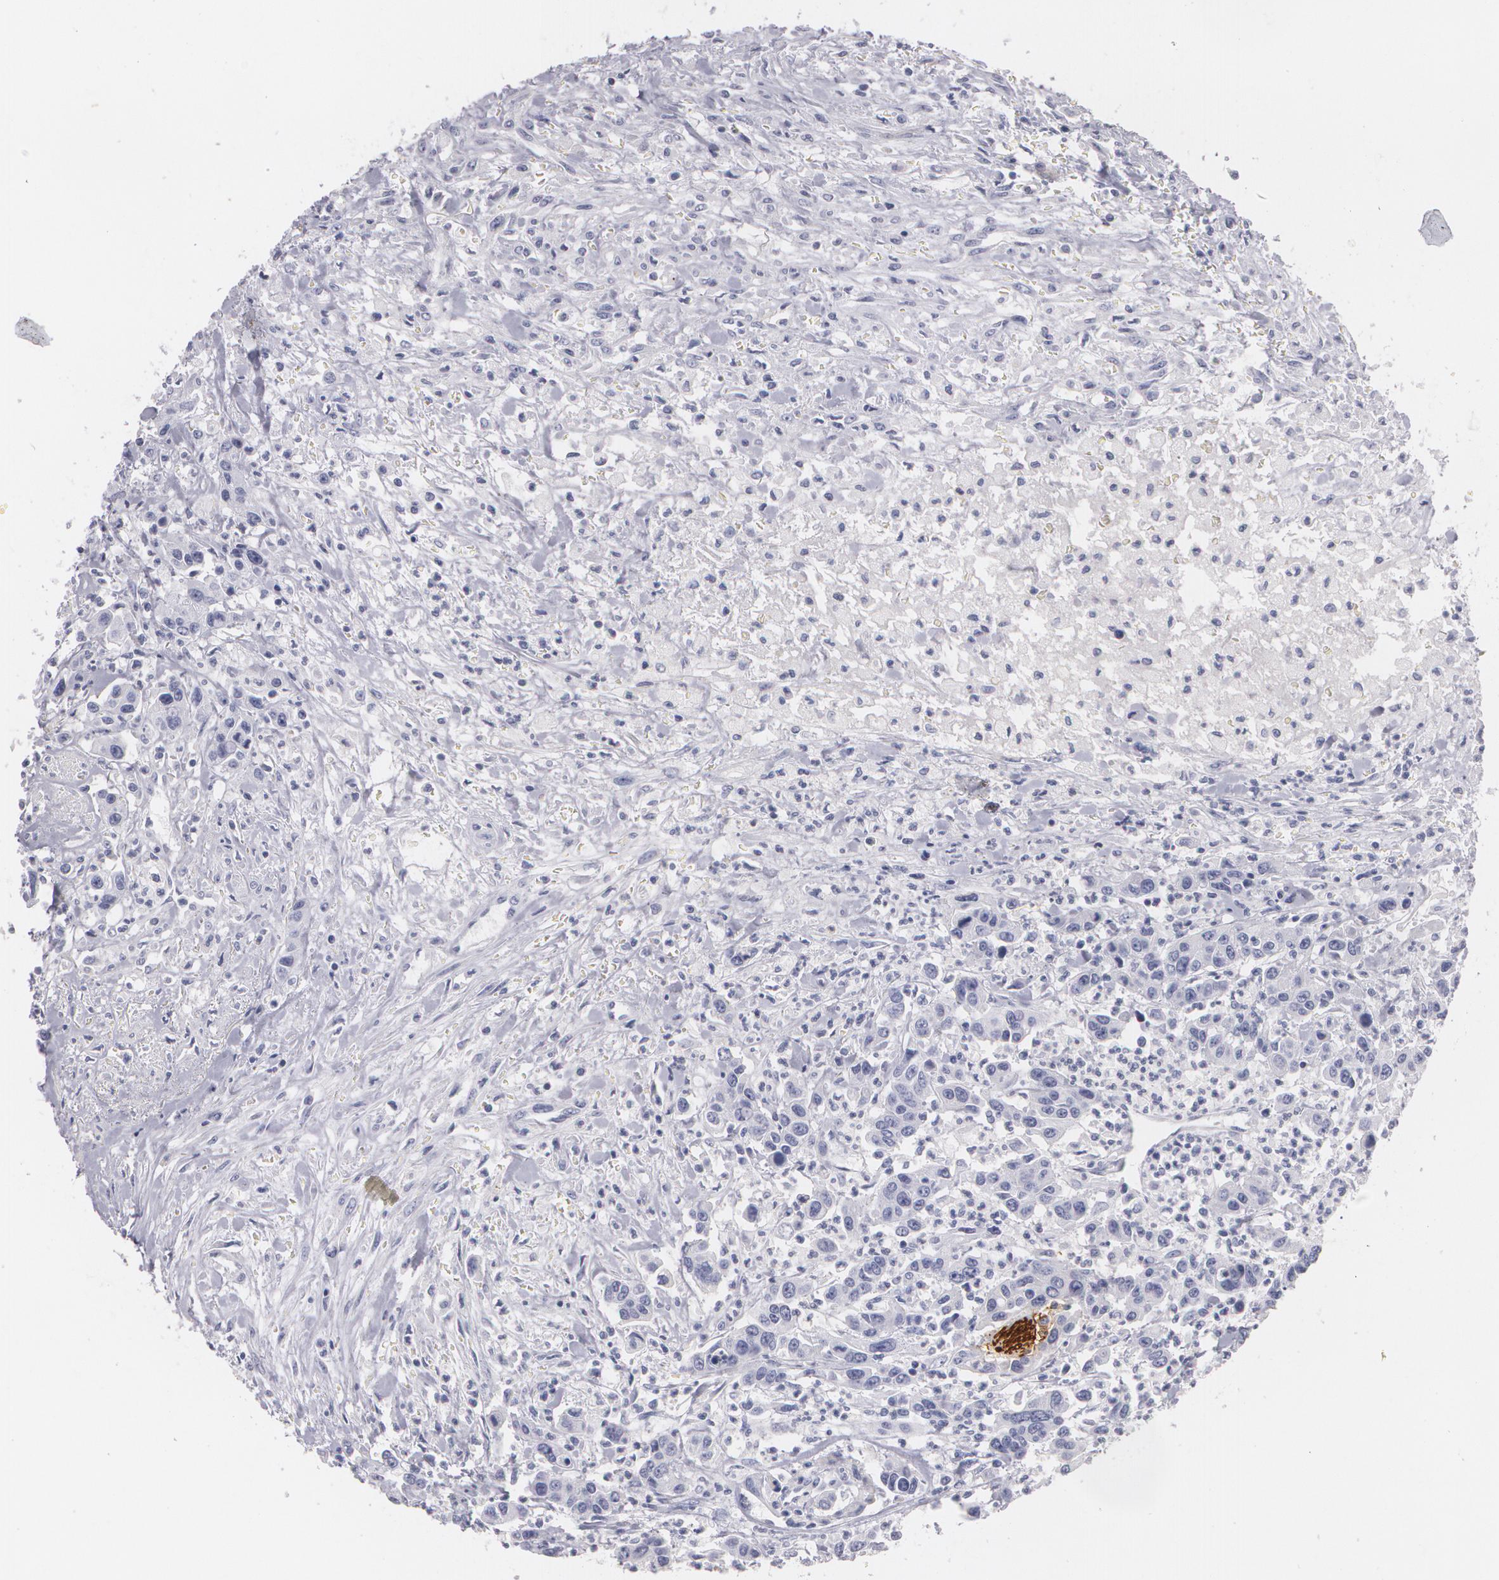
{"staining": {"intensity": "negative", "quantity": "none", "location": "none"}, "tissue": "urothelial cancer", "cell_type": "Tumor cells", "image_type": "cancer", "snomed": [{"axis": "morphology", "description": "Urothelial carcinoma, High grade"}, {"axis": "topography", "description": "Urinary bladder"}], "caption": "This is a micrograph of immunohistochemistry (IHC) staining of urothelial cancer, which shows no positivity in tumor cells.", "gene": "NGFR", "patient": {"sex": "male", "age": 86}}